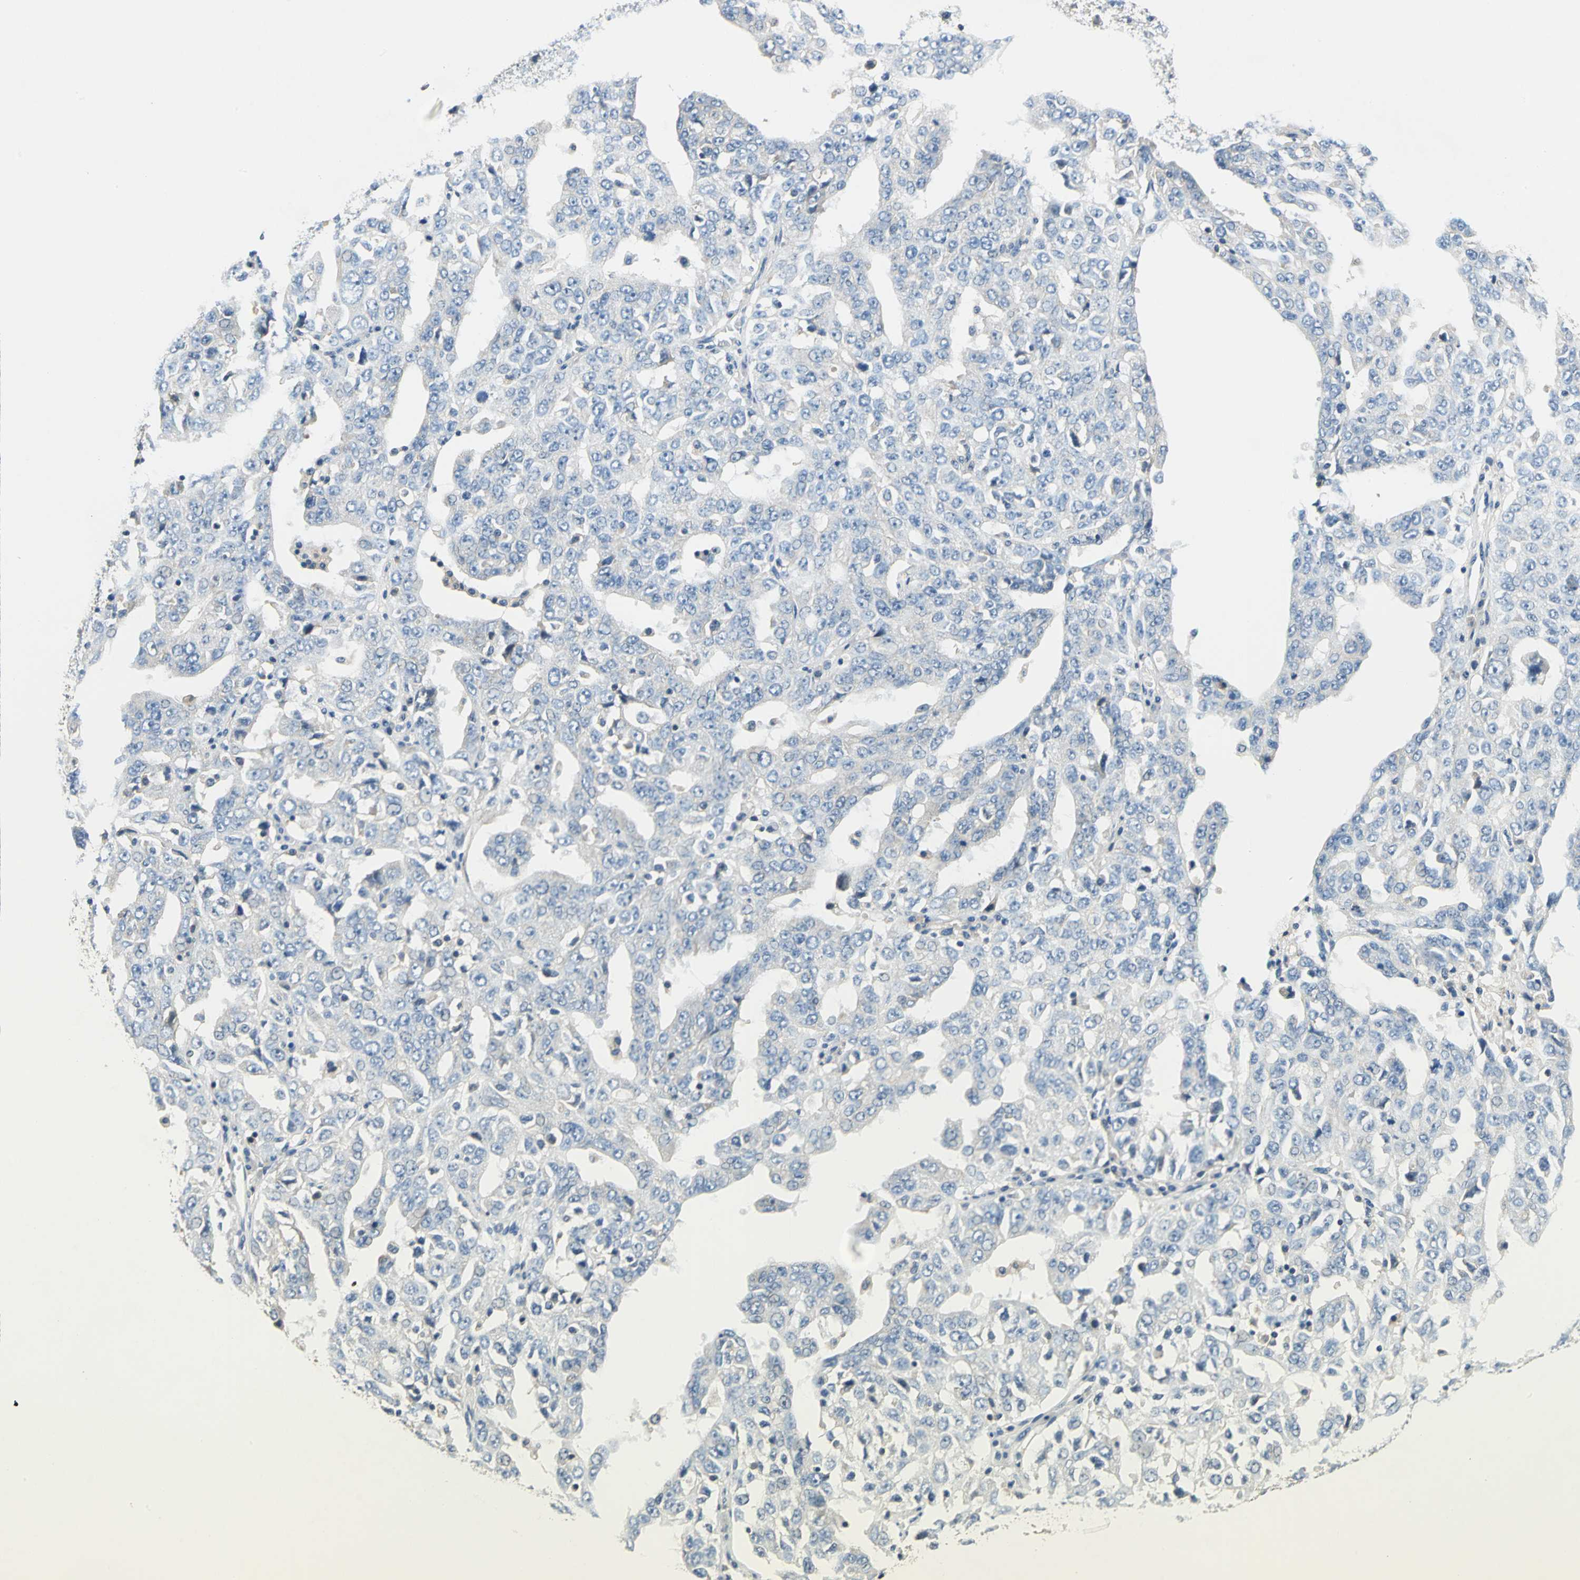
{"staining": {"intensity": "negative", "quantity": "none", "location": "none"}, "tissue": "ovarian cancer", "cell_type": "Tumor cells", "image_type": "cancer", "snomed": [{"axis": "morphology", "description": "Carcinoma, endometroid"}, {"axis": "topography", "description": "Ovary"}], "caption": "This is an immunohistochemistry (IHC) photomicrograph of ovarian cancer (endometroid carcinoma). There is no positivity in tumor cells.", "gene": "DDX3Y", "patient": {"sex": "female", "age": 62}}